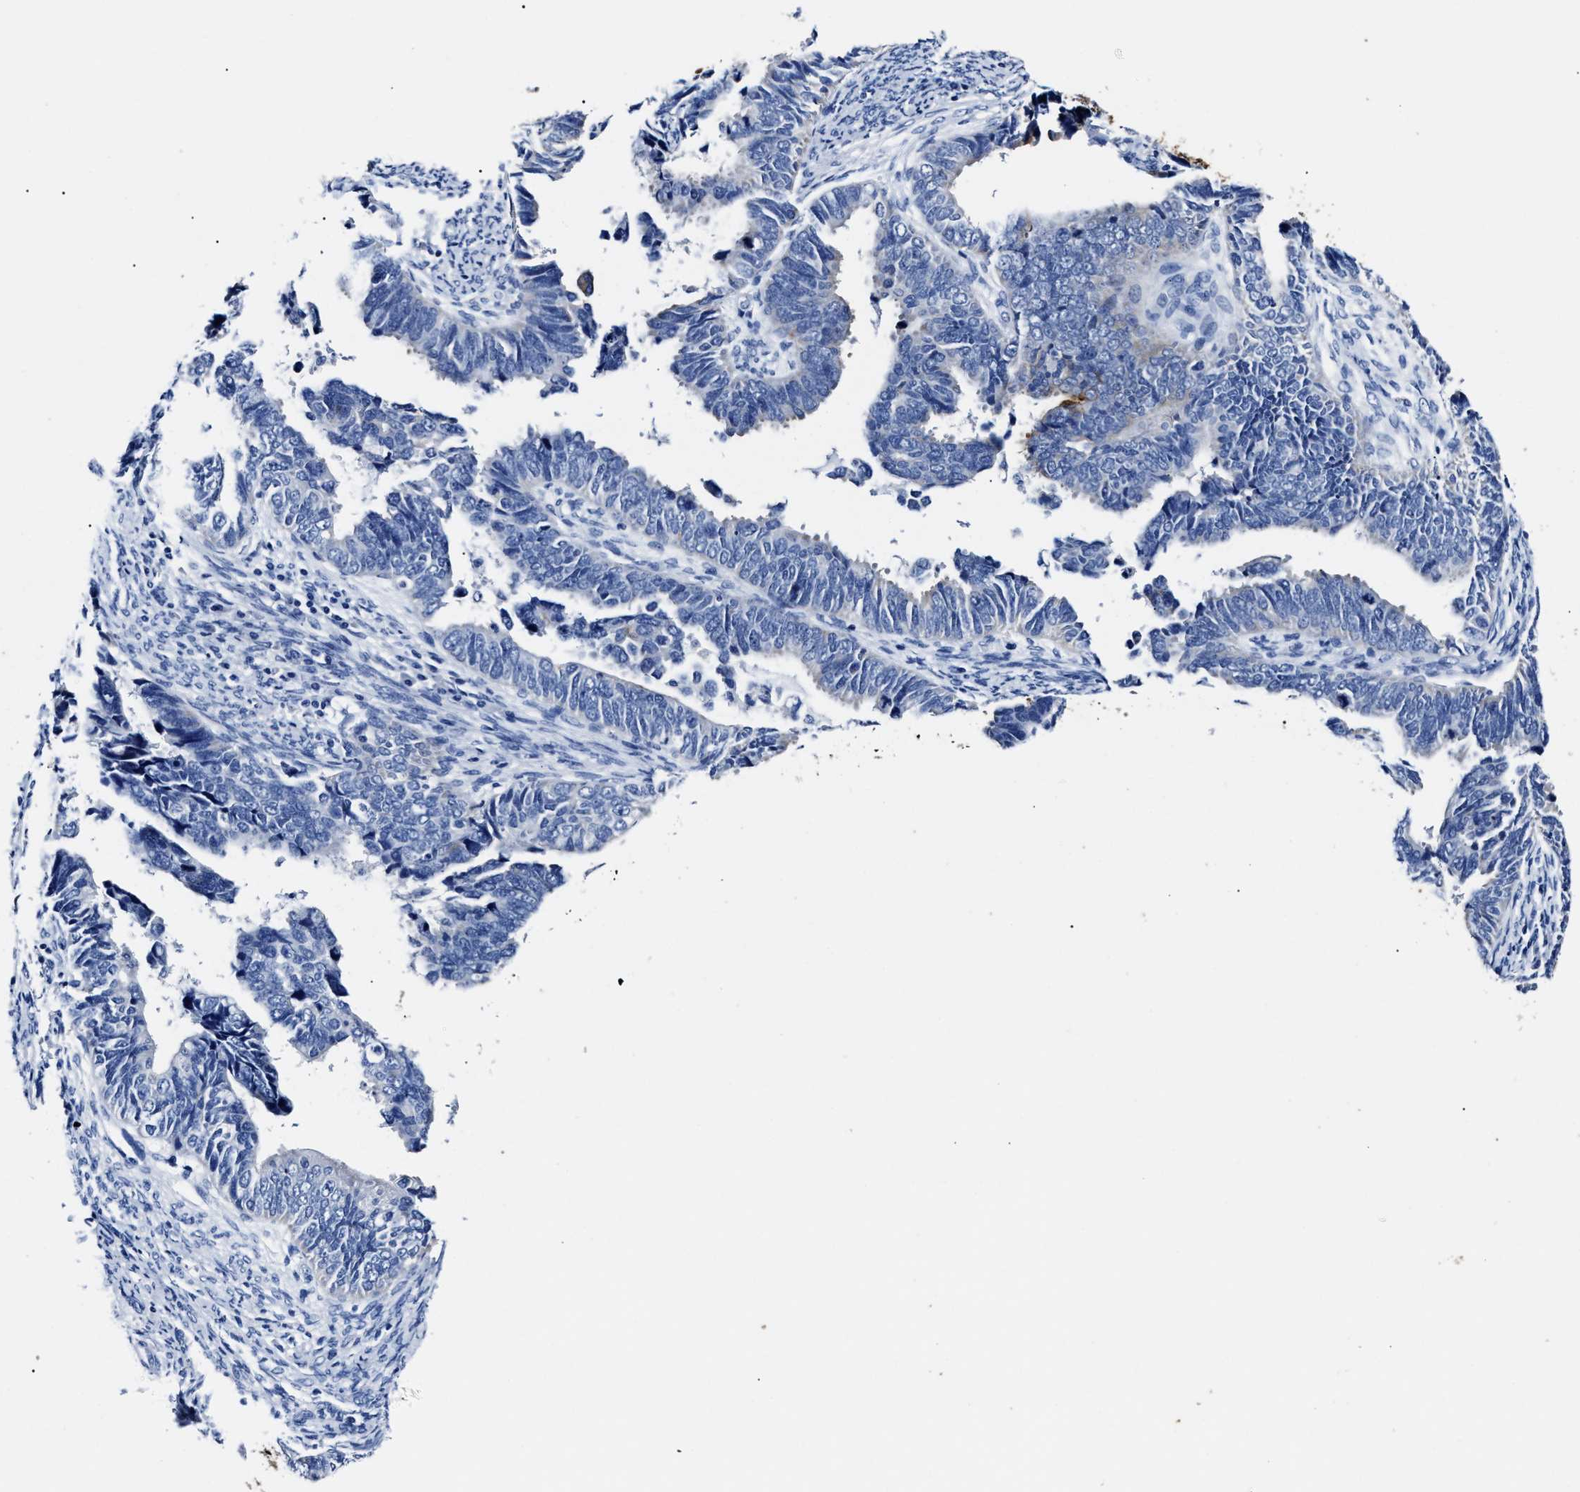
{"staining": {"intensity": "negative", "quantity": "none", "location": "none"}, "tissue": "endometrial cancer", "cell_type": "Tumor cells", "image_type": "cancer", "snomed": [{"axis": "morphology", "description": "Adenocarcinoma, NOS"}, {"axis": "topography", "description": "Endometrium"}], "caption": "Tumor cells show no significant staining in endometrial cancer.", "gene": "ALPG", "patient": {"sex": "female", "age": 75}}